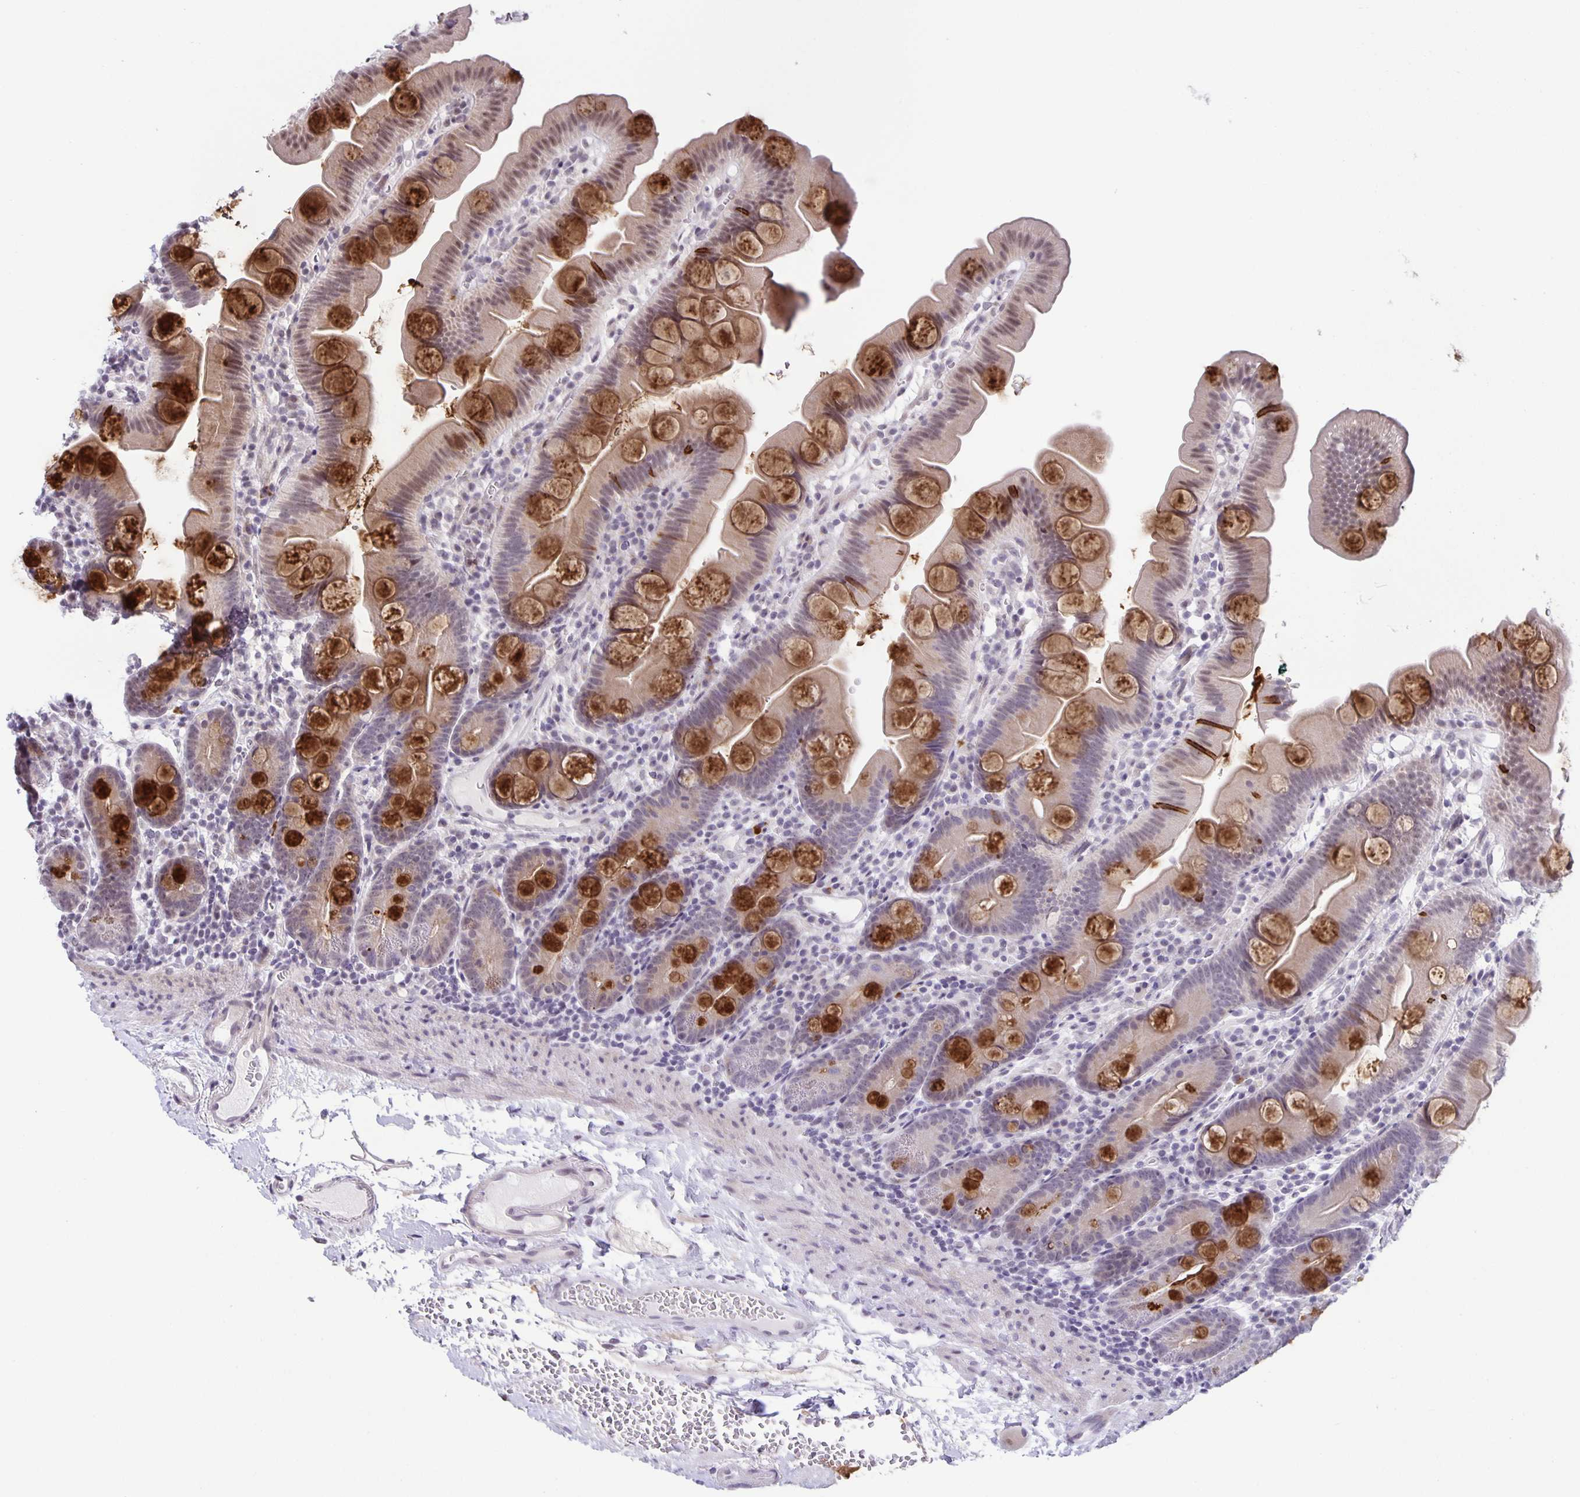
{"staining": {"intensity": "strong", "quantity": "25%-75%", "location": "cytoplasmic/membranous"}, "tissue": "small intestine", "cell_type": "Glandular cells", "image_type": "normal", "snomed": [{"axis": "morphology", "description": "Normal tissue, NOS"}, {"axis": "topography", "description": "Small intestine"}], "caption": "A high amount of strong cytoplasmic/membranous expression is identified in about 25%-75% of glandular cells in benign small intestine. (brown staining indicates protein expression, while blue staining denotes nuclei).", "gene": "PHRF1", "patient": {"sex": "female", "age": 68}}